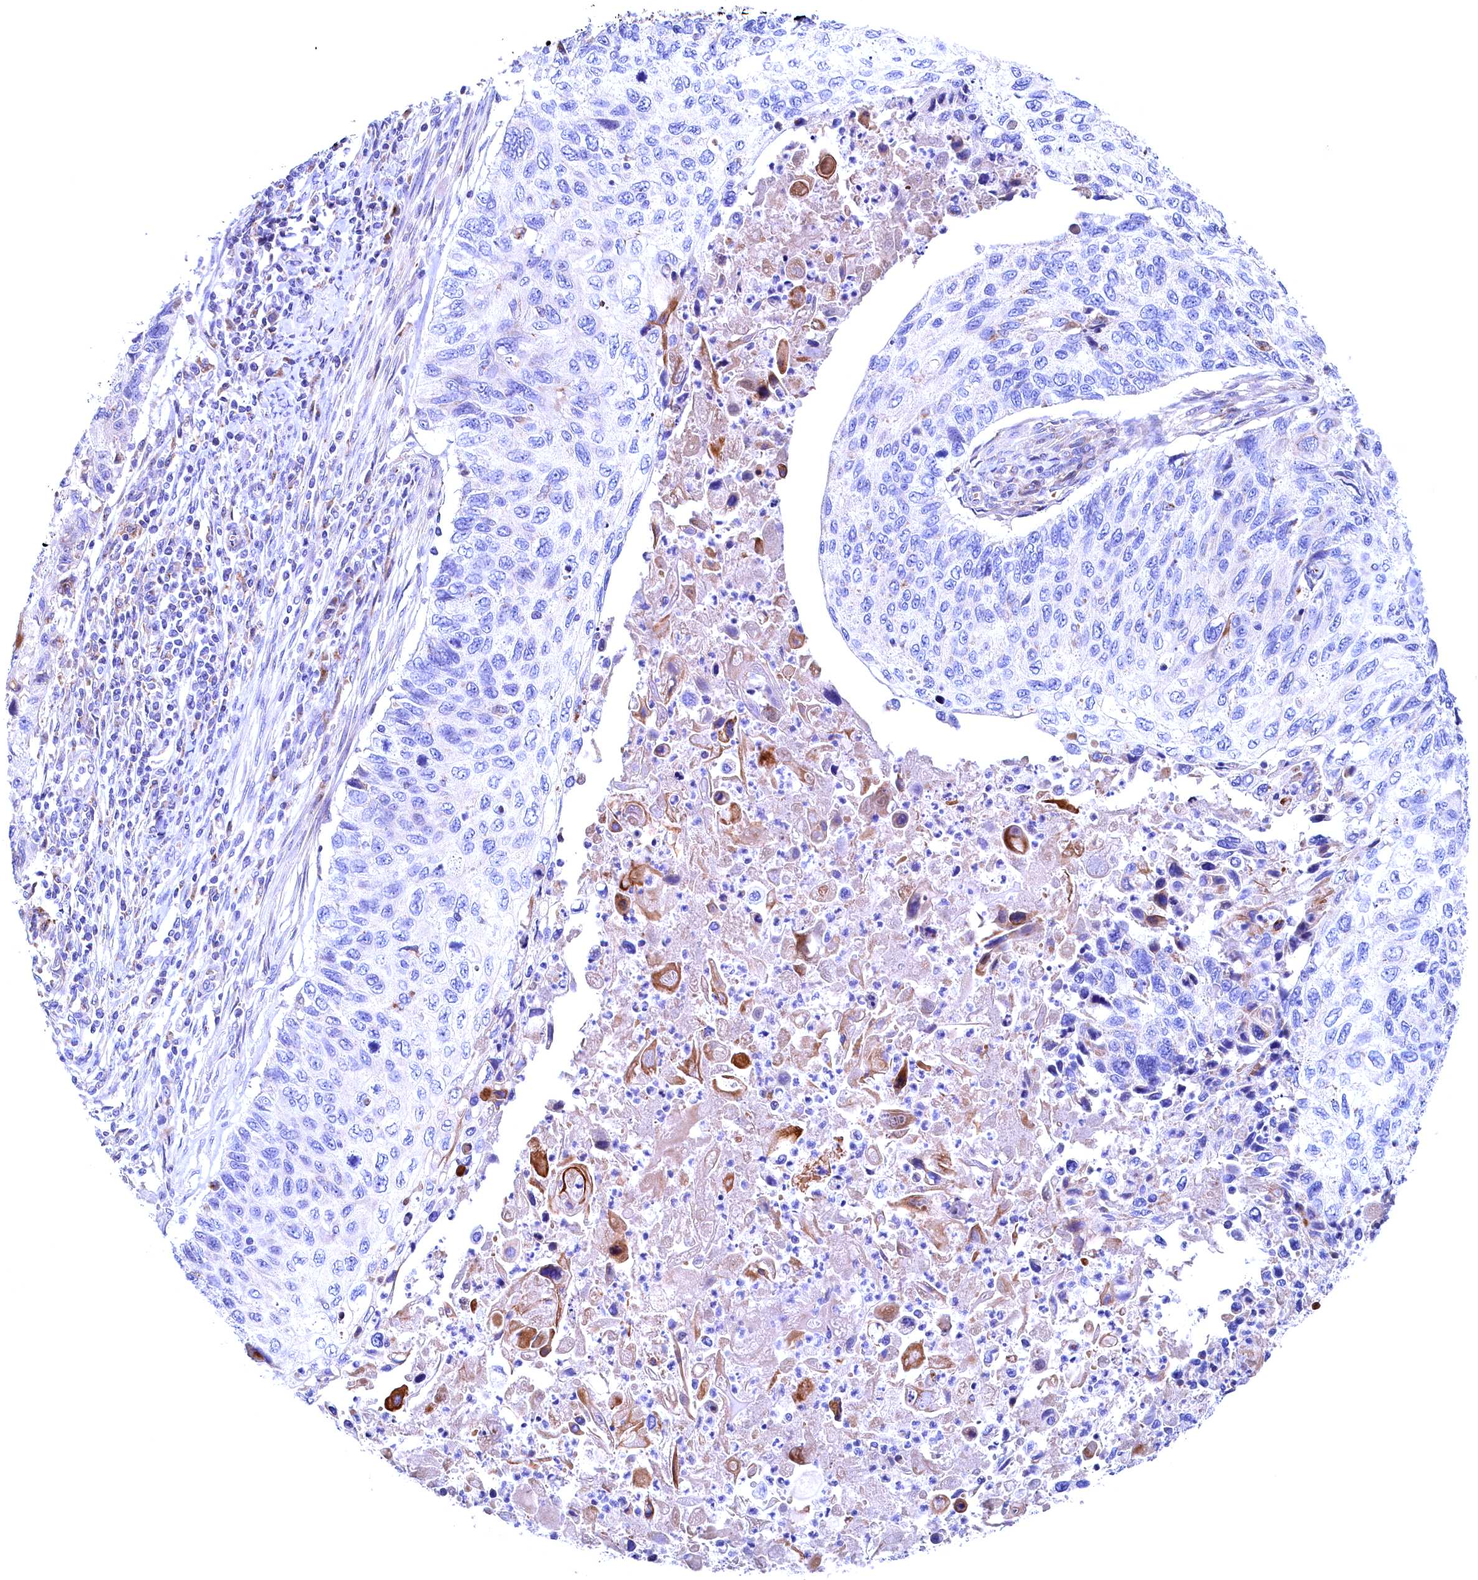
{"staining": {"intensity": "negative", "quantity": "none", "location": "none"}, "tissue": "cervical cancer", "cell_type": "Tumor cells", "image_type": "cancer", "snomed": [{"axis": "morphology", "description": "Squamous cell carcinoma, NOS"}, {"axis": "topography", "description": "Cervix"}], "caption": "Tumor cells show no significant expression in squamous cell carcinoma (cervical). The staining is performed using DAB brown chromogen with nuclei counter-stained in using hematoxylin.", "gene": "GPR108", "patient": {"sex": "female", "age": 70}}